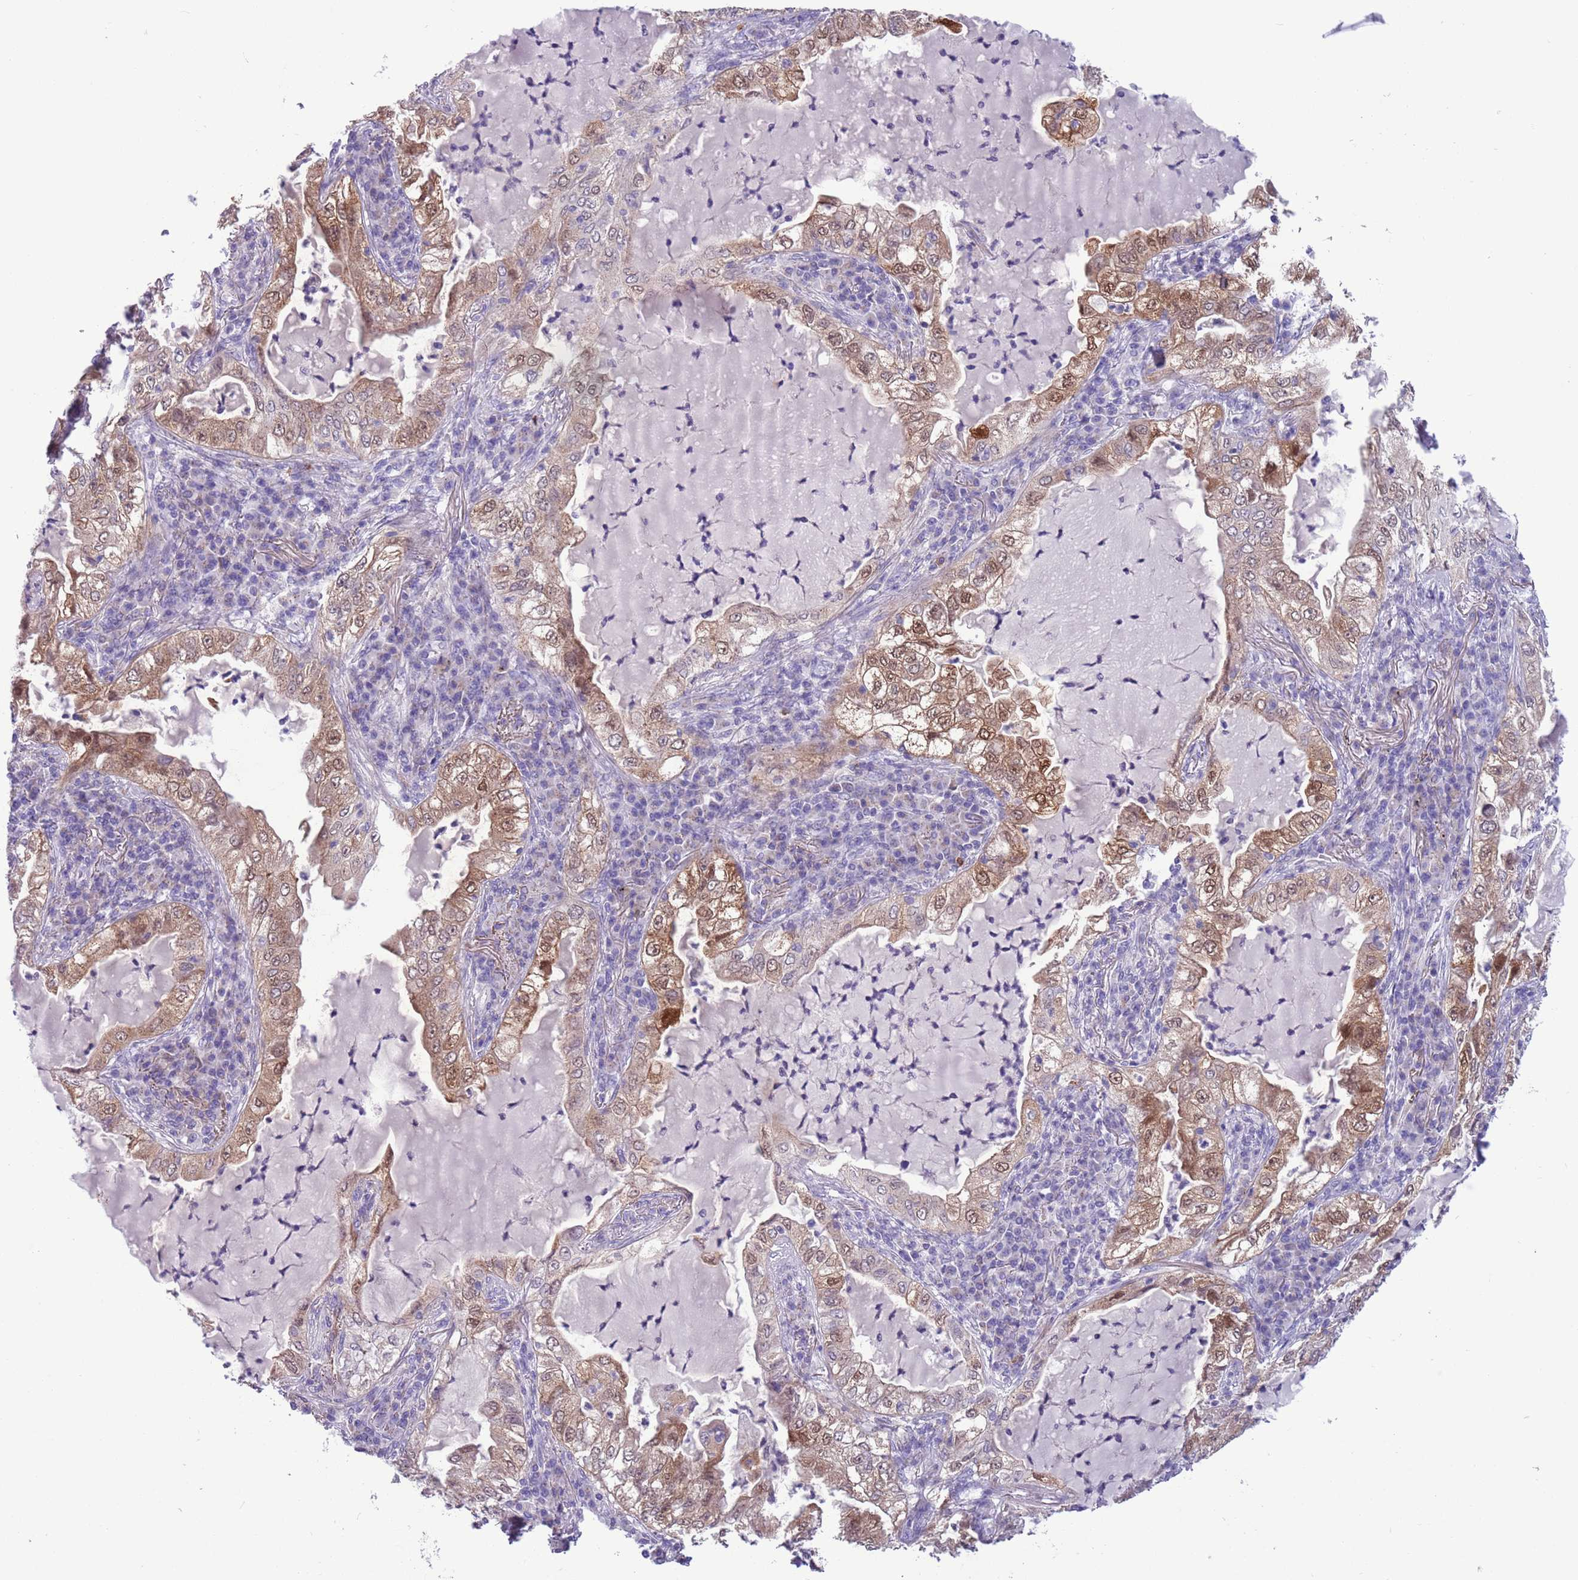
{"staining": {"intensity": "moderate", "quantity": ">75%", "location": "cytoplasmic/membranous,nuclear"}, "tissue": "lung cancer", "cell_type": "Tumor cells", "image_type": "cancer", "snomed": [{"axis": "morphology", "description": "Adenocarcinoma, NOS"}, {"axis": "topography", "description": "Lung"}], "caption": "This micrograph exhibits immunohistochemistry (IHC) staining of human lung adenocarcinoma, with medium moderate cytoplasmic/membranous and nuclear positivity in approximately >75% of tumor cells.", "gene": "PFKFB2", "patient": {"sex": "female", "age": 73}}